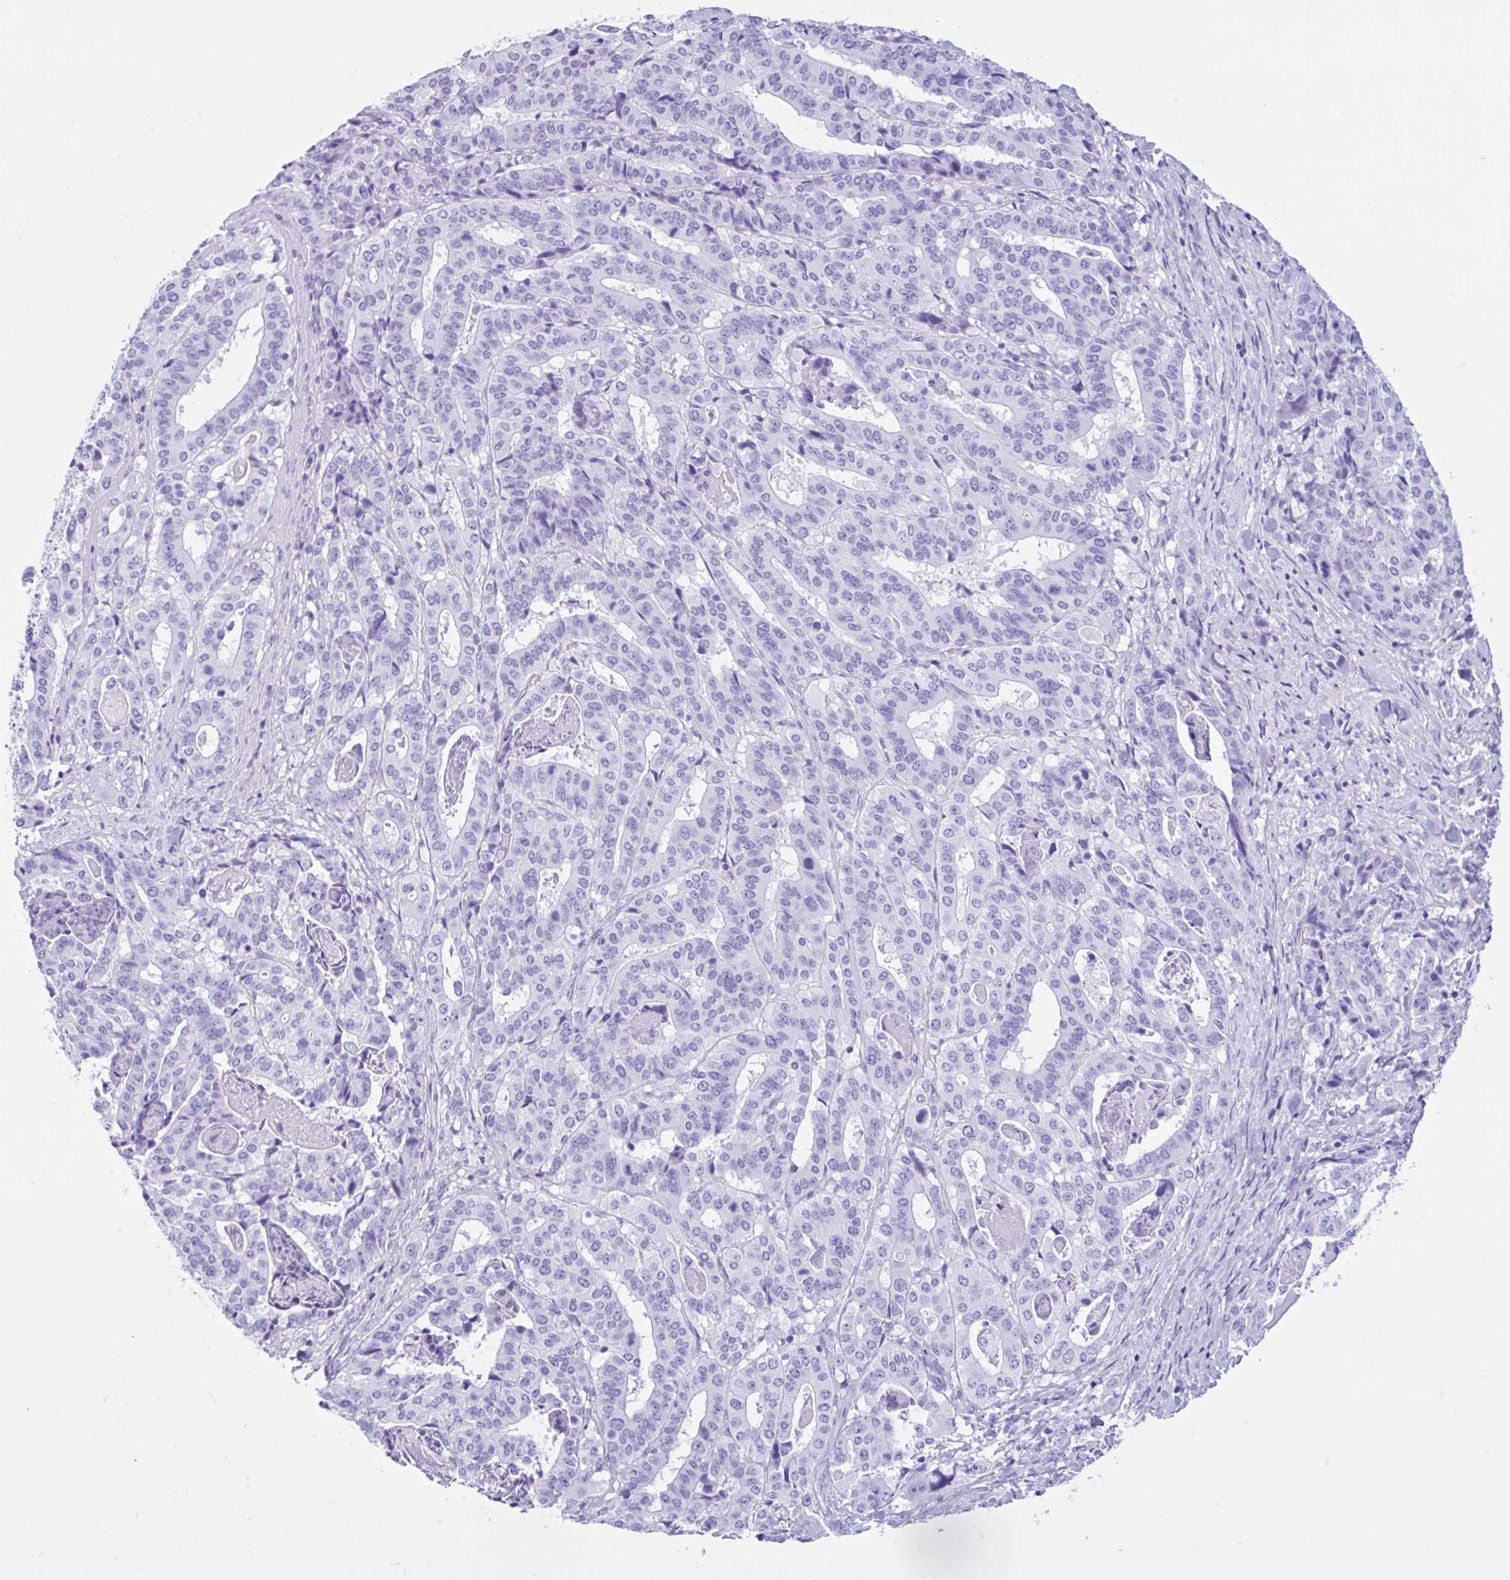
{"staining": {"intensity": "negative", "quantity": "none", "location": "none"}, "tissue": "stomach cancer", "cell_type": "Tumor cells", "image_type": "cancer", "snomed": [{"axis": "morphology", "description": "Adenocarcinoma, NOS"}, {"axis": "topography", "description": "Stomach"}], "caption": "Protein analysis of adenocarcinoma (stomach) exhibits no significant positivity in tumor cells. (IHC, brightfield microscopy, high magnification).", "gene": "IAPP", "patient": {"sex": "male", "age": 48}}